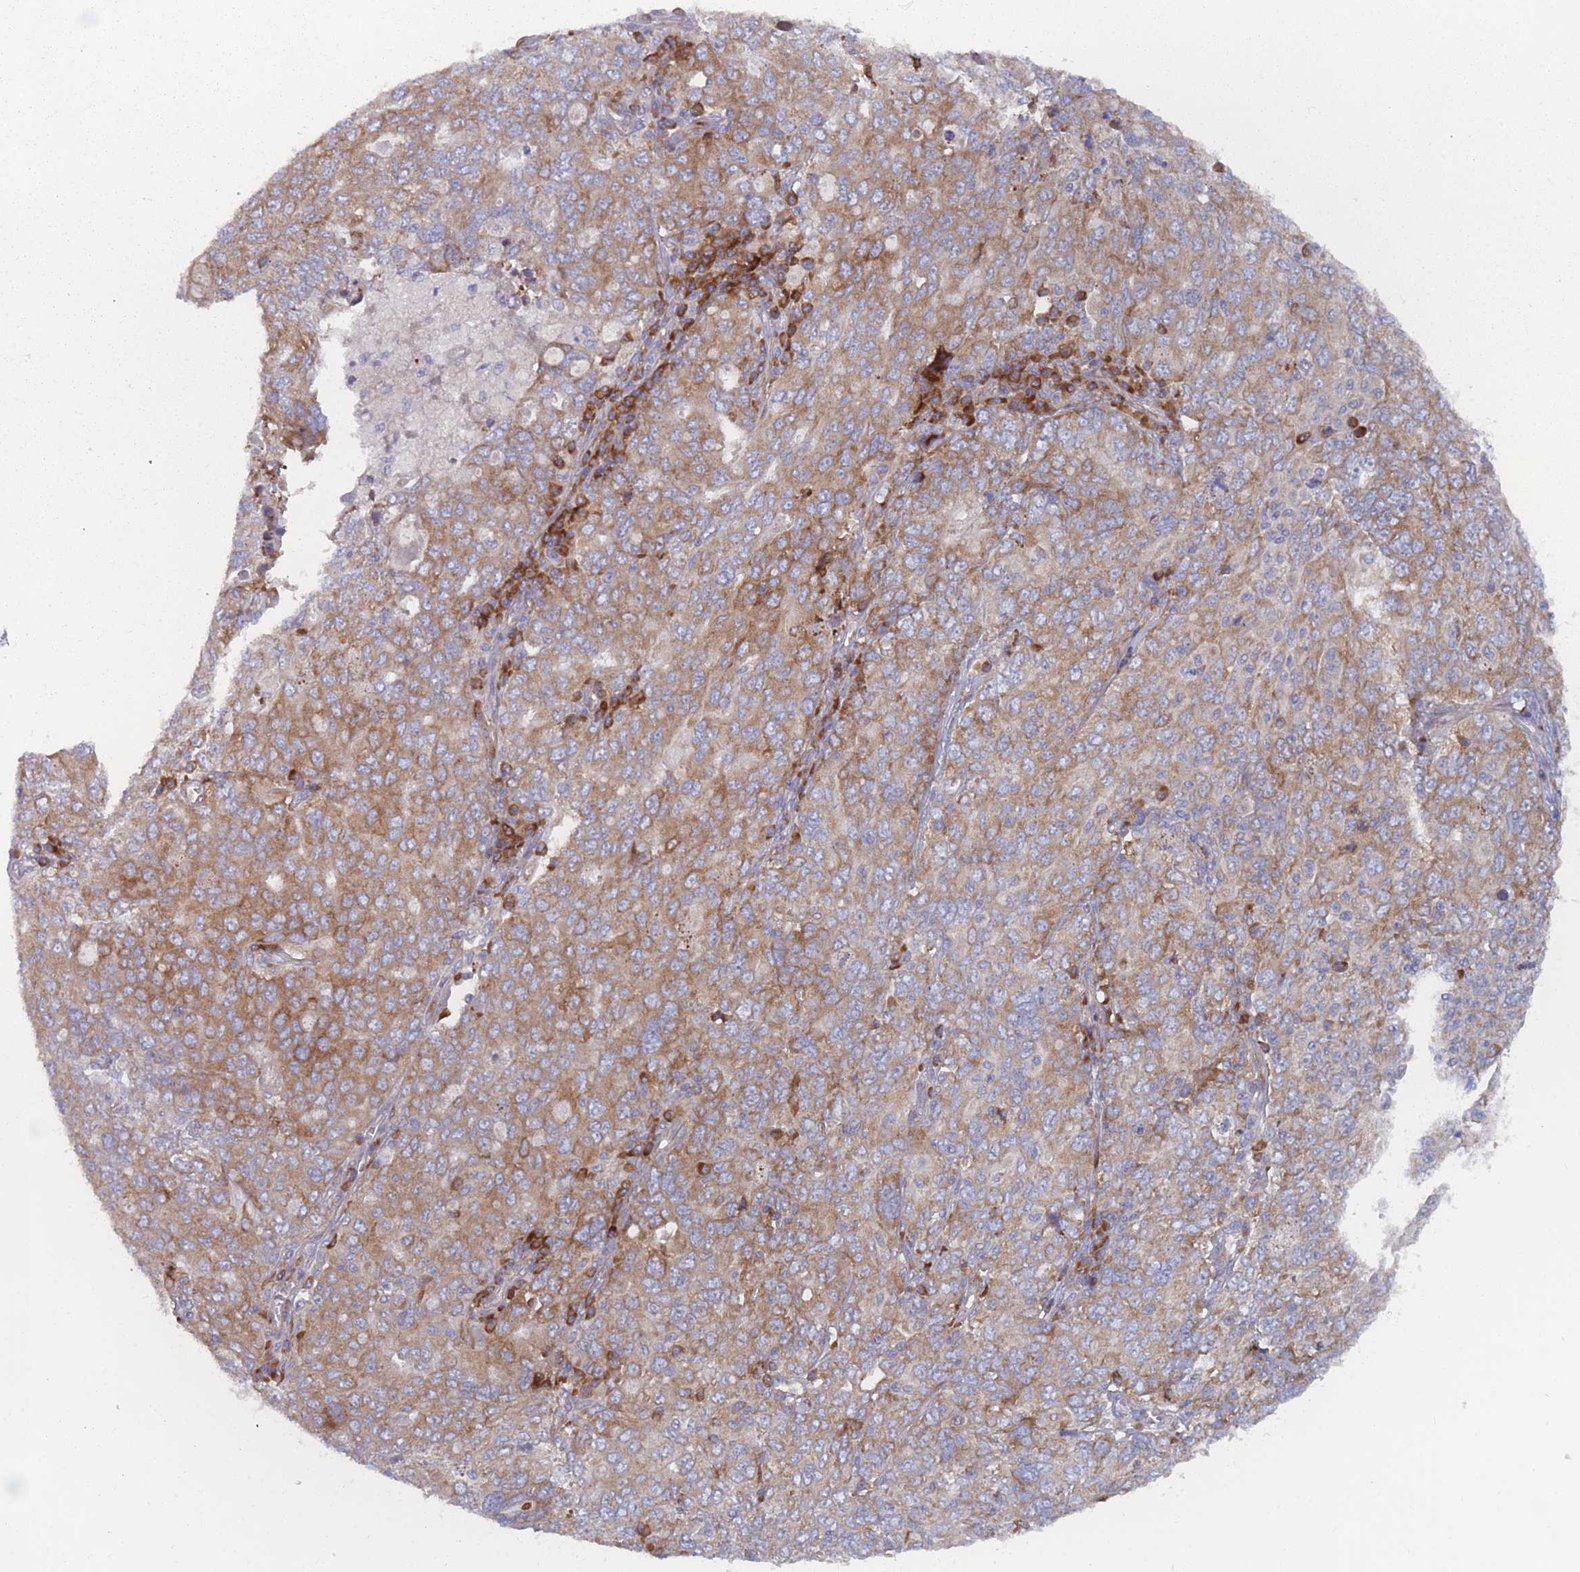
{"staining": {"intensity": "moderate", "quantity": "25%-75%", "location": "cytoplasmic/membranous"}, "tissue": "ovarian cancer", "cell_type": "Tumor cells", "image_type": "cancer", "snomed": [{"axis": "morphology", "description": "Carcinoma, endometroid"}, {"axis": "topography", "description": "Ovary"}], "caption": "DAB (3,3'-diaminobenzidine) immunohistochemical staining of human endometroid carcinoma (ovarian) exhibits moderate cytoplasmic/membranous protein staining in approximately 25%-75% of tumor cells. Nuclei are stained in blue.", "gene": "CACNG5", "patient": {"sex": "female", "age": 62}}